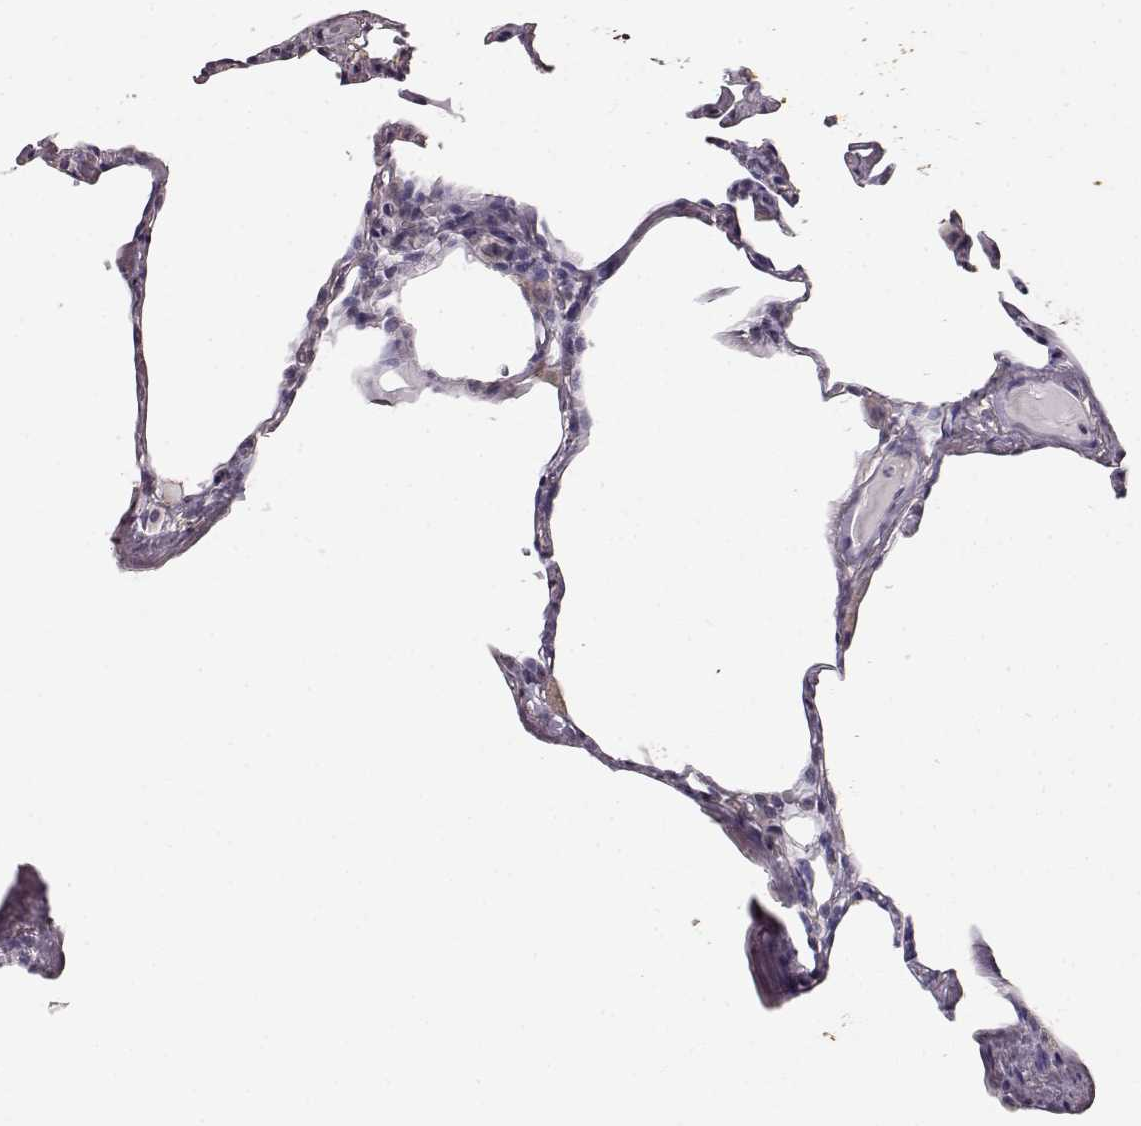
{"staining": {"intensity": "negative", "quantity": "none", "location": "none"}, "tissue": "lung", "cell_type": "Alveolar cells", "image_type": "normal", "snomed": [{"axis": "morphology", "description": "Normal tissue, NOS"}, {"axis": "topography", "description": "Lung"}], "caption": "DAB immunohistochemical staining of benign lung shows no significant expression in alveolar cells. Brightfield microscopy of immunohistochemistry stained with DAB (3,3'-diaminobenzidine) (brown) and hematoxylin (blue), captured at high magnification.", "gene": "GABRG3", "patient": {"sex": "male", "age": 65}}